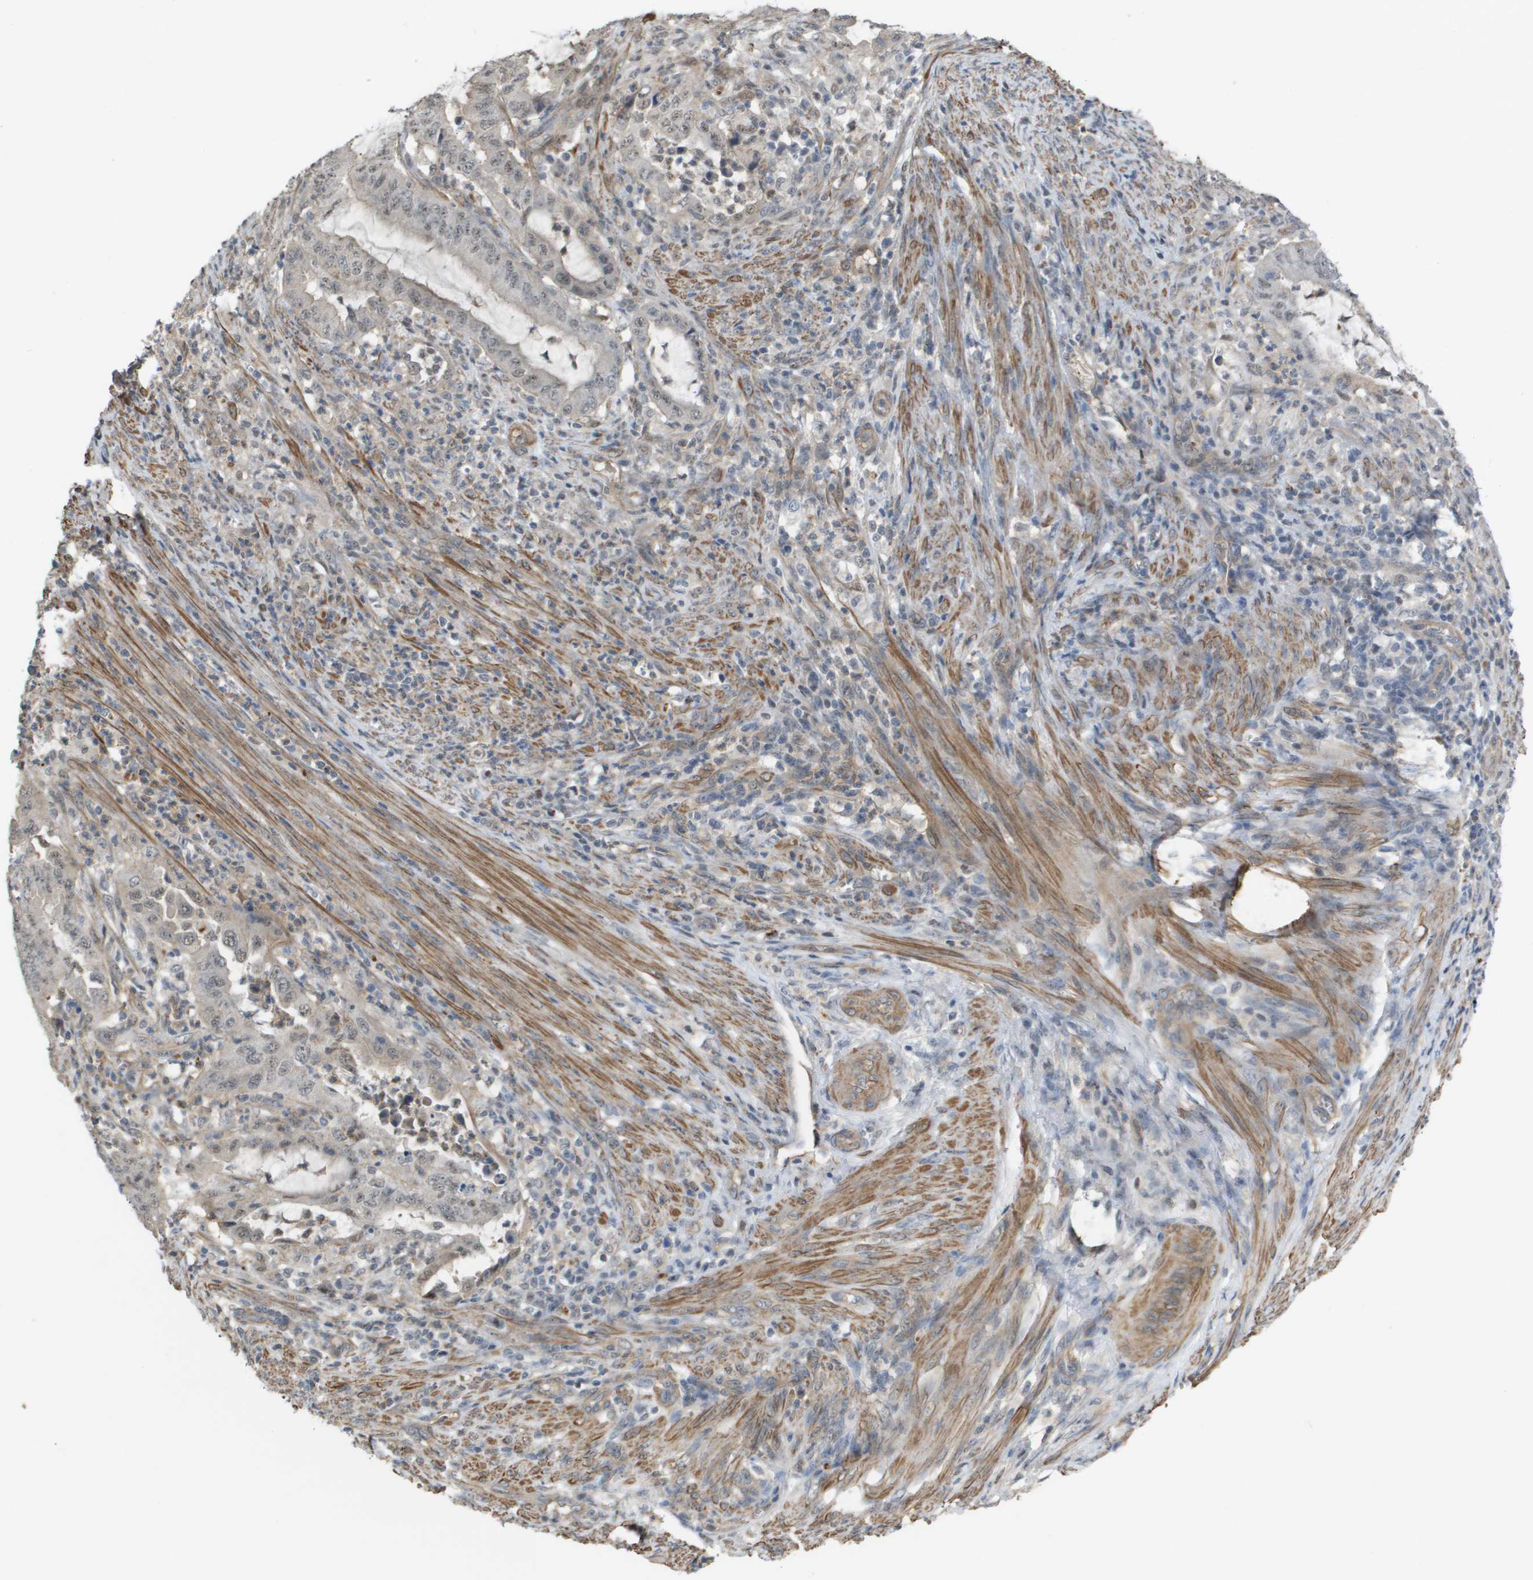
{"staining": {"intensity": "weak", "quantity": "25%-75%", "location": "nuclear"}, "tissue": "endometrial cancer", "cell_type": "Tumor cells", "image_type": "cancer", "snomed": [{"axis": "morphology", "description": "Adenocarcinoma, NOS"}, {"axis": "topography", "description": "Endometrium"}], "caption": "An immunohistochemistry (IHC) histopathology image of tumor tissue is shown. Protein staining in brown shows weak nuclear positivity in adenocarcinoma (endometrial) within tumor cells. Using DAB (brown) and hematoxylin (blue) stains, captured at high magnification using brightfield microscopy.", "gene": "RNF112", "patient": {"sex": "female", "age": 70}}